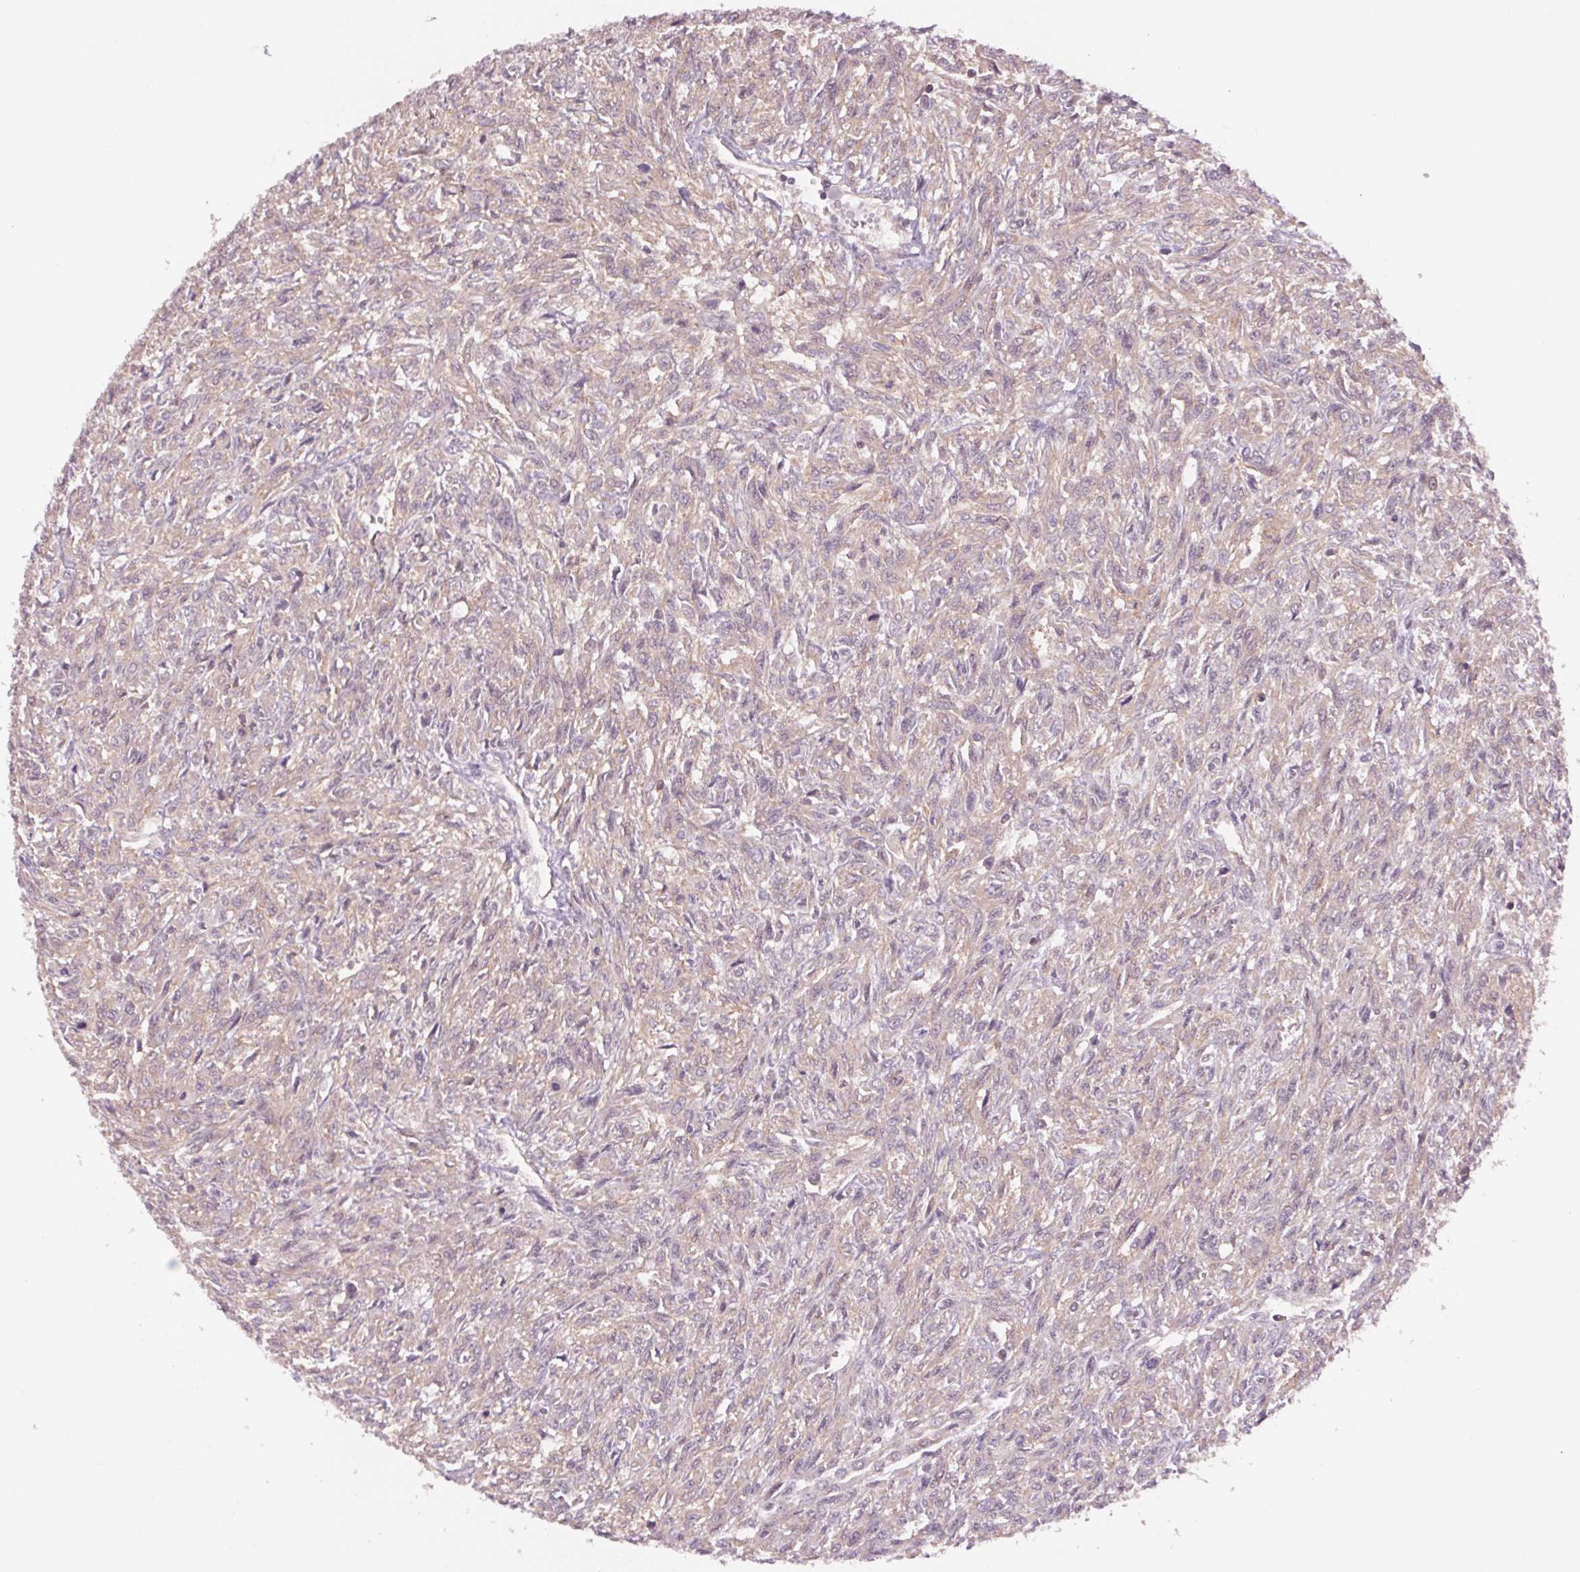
{"staining": {"intensity": "negative", "quantity": "none", "location": "none"}, "tissue": "renal cancer", "cell_type": "Tumor cells", "image_type": "cancer", "snomed": [{"axis": "morphology", "description": "Adenocarcinoma, NOS"}, {"axis": "topography", "description": "Kidney"}], "caption": "Tumor cells are negative for brown protein staining in renal adenocarcinoma. (Stains: DAB (3,3'-diaminobenzidine) immunohistochemistry (IHC) with hematoxylin counter stain, Microscopy: brightfield microscopy at high magnification).", "gene": "SH3RF2", "patient": {"sex": "male", "age": 58}}